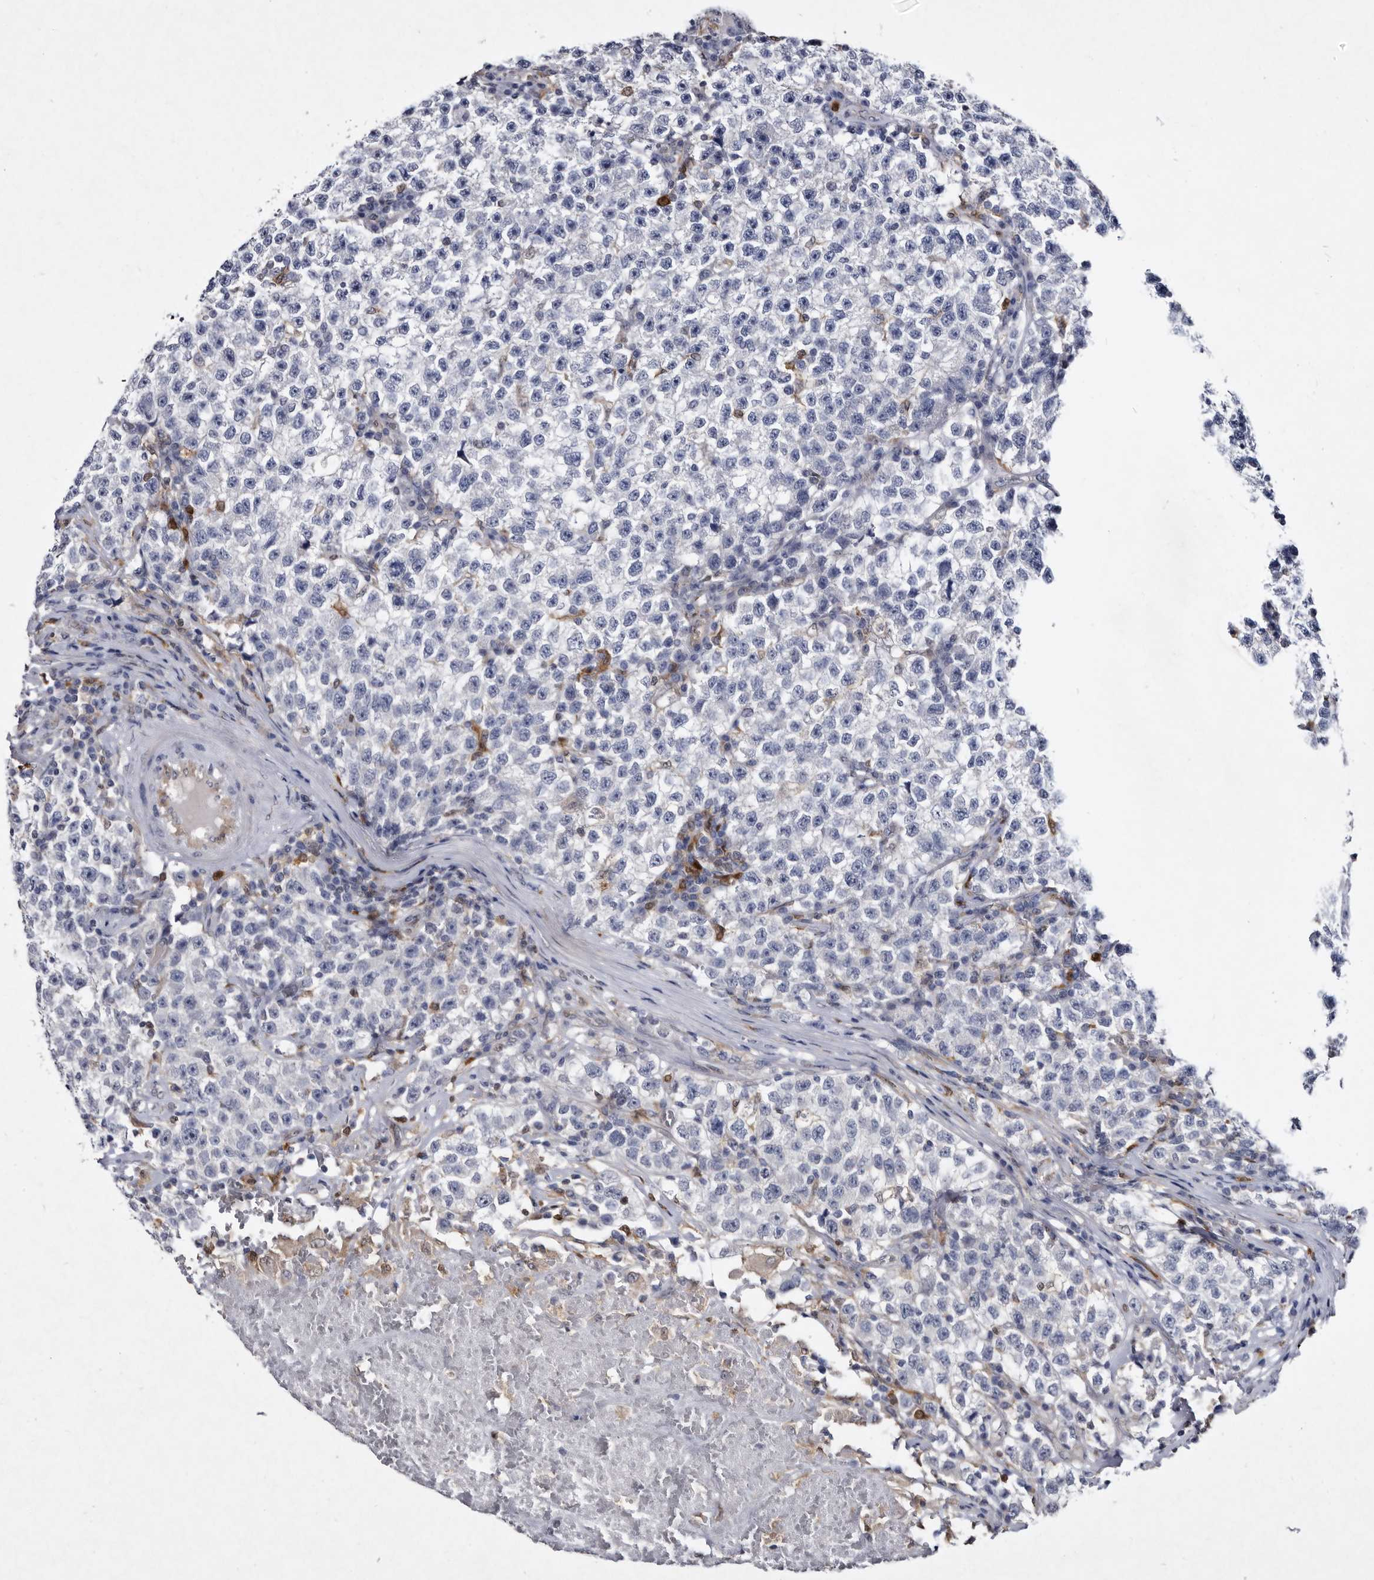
{"staining": {"intensity": "negative", "quantity": "none", "location": "none"}, "tissue": "testis cancer", "cell_type": "Tumor cells", "image_type": "cancer", "snomed": [{"axis": "morphology", "description": "Seminoma, NOS"}, {"axis": "topography", "description": "Testis"}], "caption": "An IHC histopathology image of testis cancer (seminoma) is shown. There is no staining in tumor cells of testis cancer (seminoma).", "gene": "SERPINB8", "patient": {"sex": "male", "age": 22}}